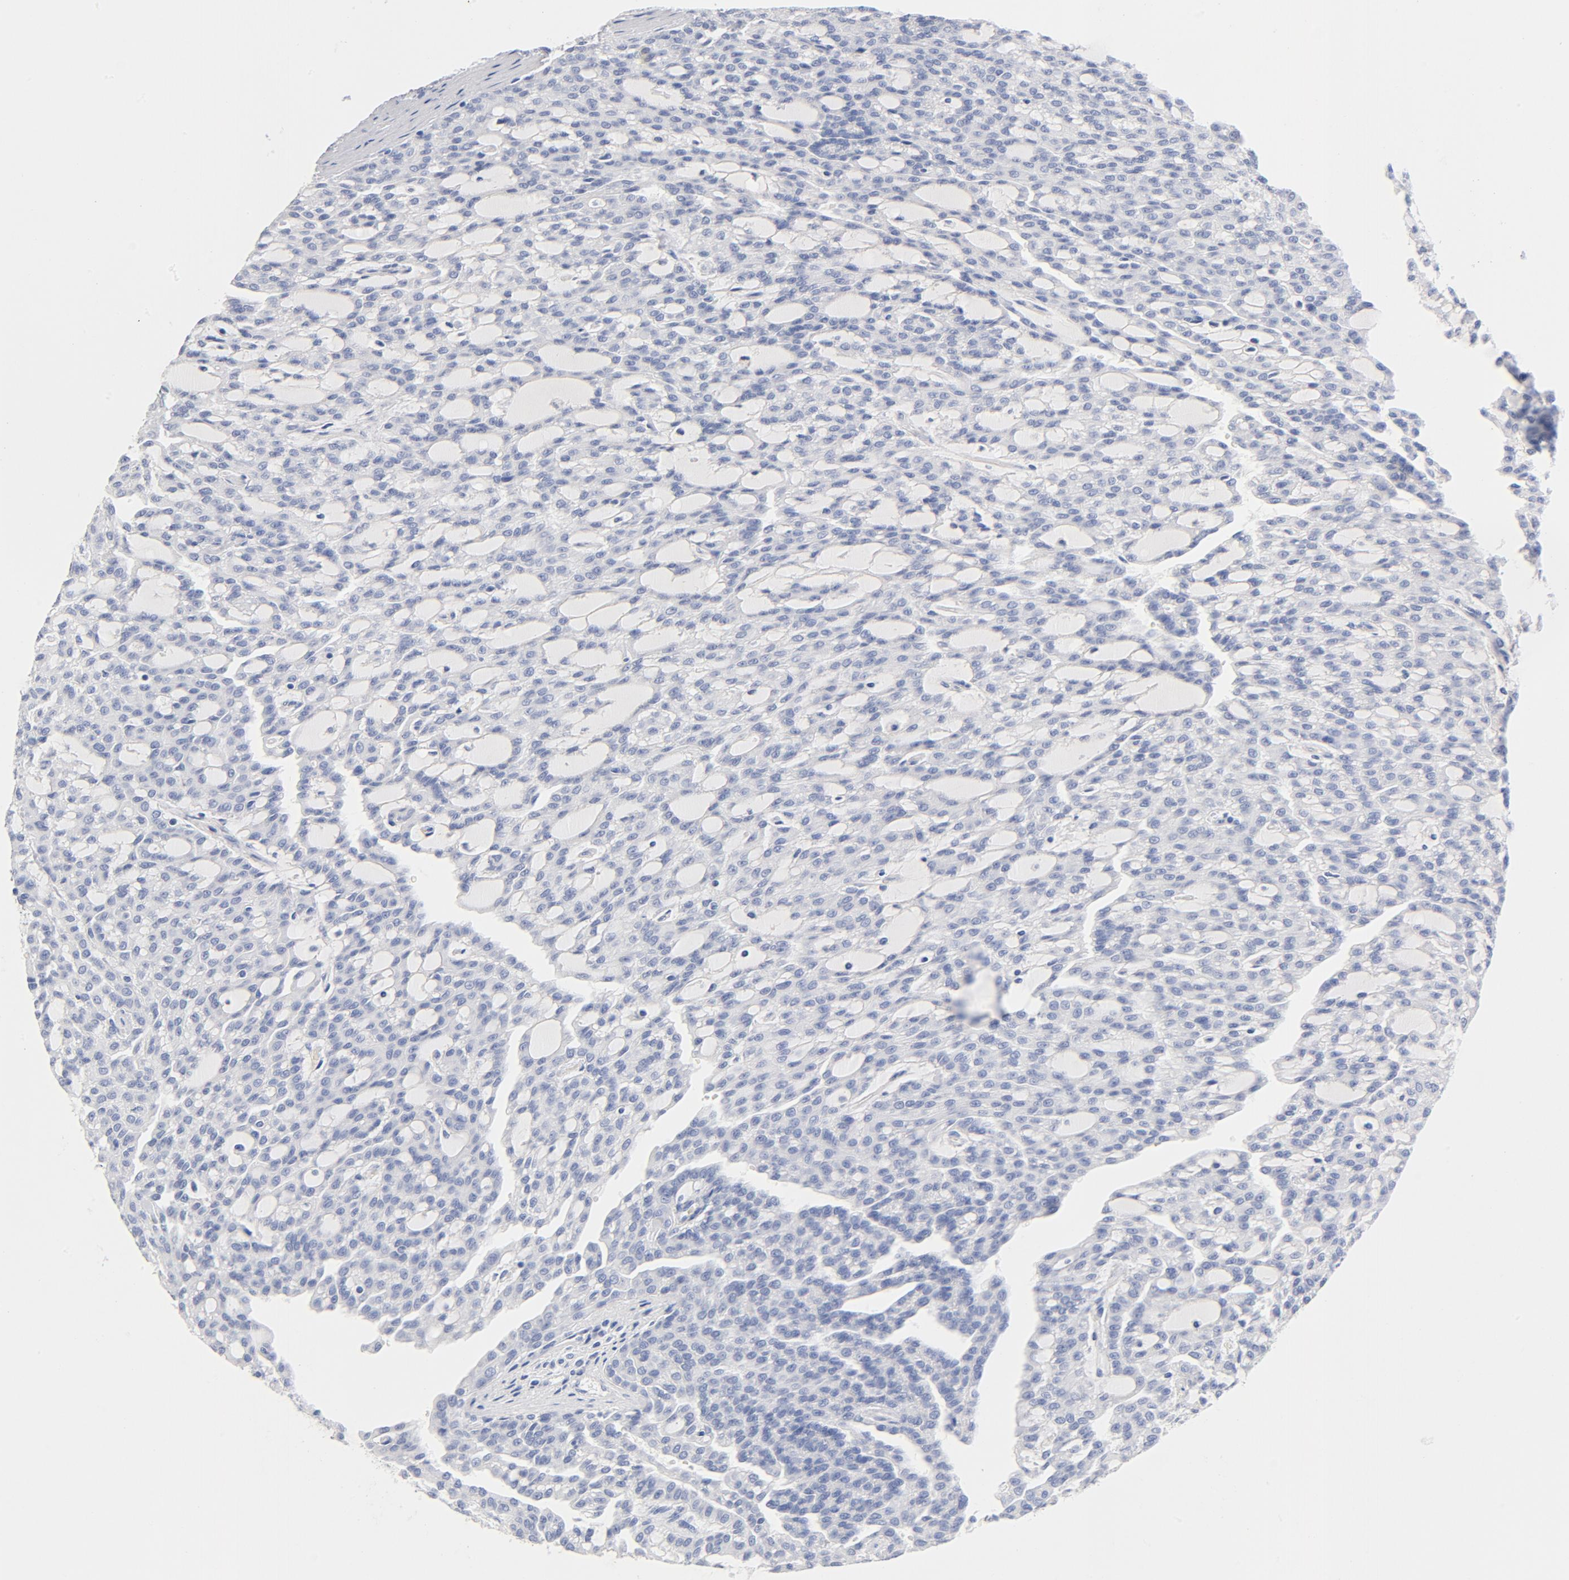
{"staining": {"intensity": "negative", "quantity": "none", "location": "none"}, "tissue": "renal cancer", "cell_type": "Tumor cells", "image_type": "cancer", "snomed": [{"axis": "morphology", "description": "Adenocarcinoma, NOS"}, {"axis": "topography", "description": "Kidney"}], "caption": "Immunohistochemistry of human renal cancer reveals no staining in tumor cells. The staining is performed using DAB brown chromogen with nuclei counter-stained in using hematoxylin.", "gene": "HOMER1", "patient": {"sex": "male", "age": 63}}